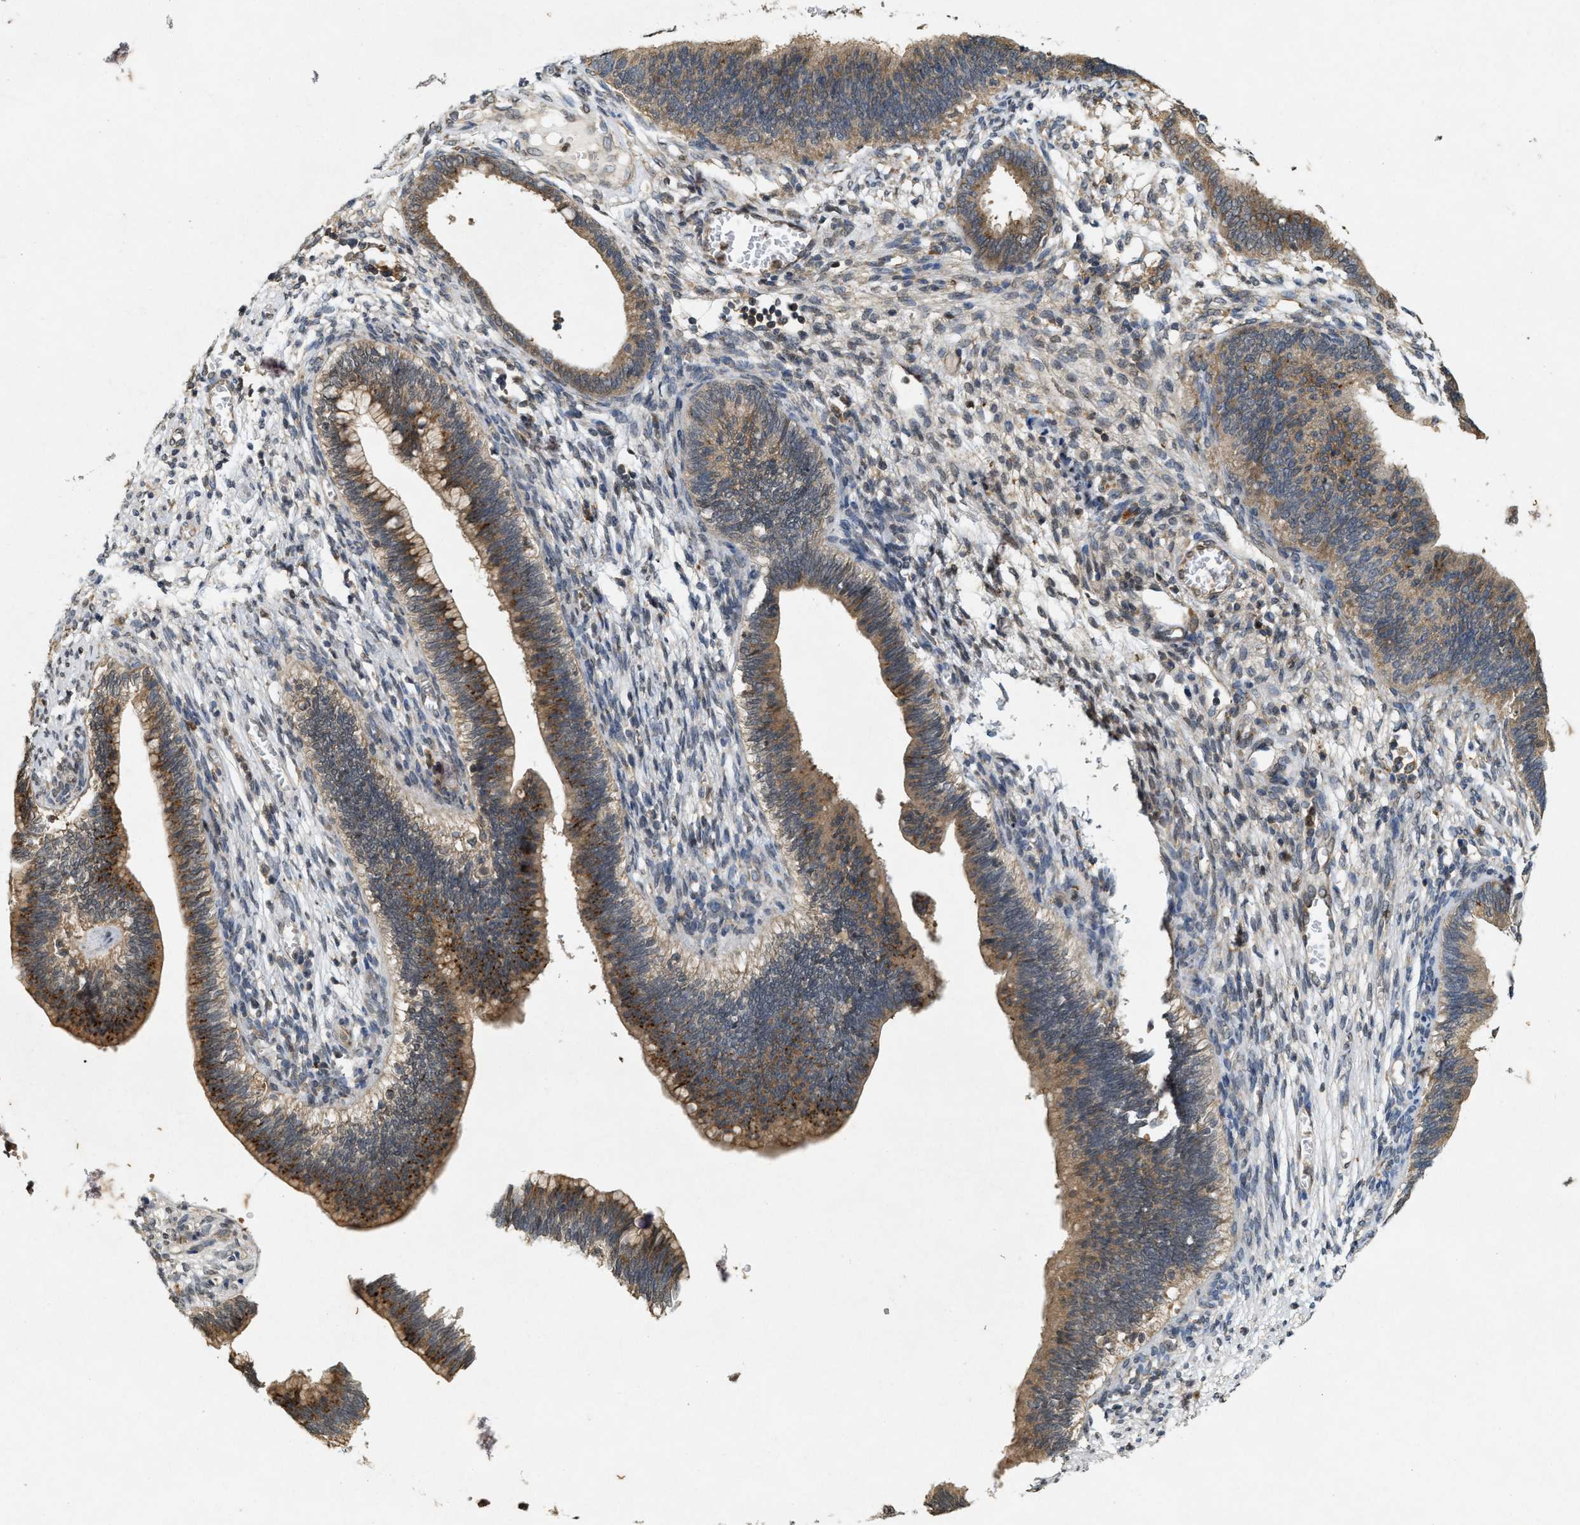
{"staining": {"intensity": "moderate", "quantity": ">75%", "location": "cytoplasmic/membranous"}, "tissue": "cervical cancer", "cell_type": "Tumor cells", "image_type": "cancer", "snomed": [{"axis": "morphology", "description": "Adenocarcinoma, NOS"}, {"axis": "topography", "description": "Cervix"}], "caption": "There is medium levels of moderate cytoplasmic/membranous expression in tumor cells of cervical cancer, as demonstrated by immunohistochemical staining (brown color).", "gene": "KIF21A", "patient": {"sex": "female", "age": 44}}